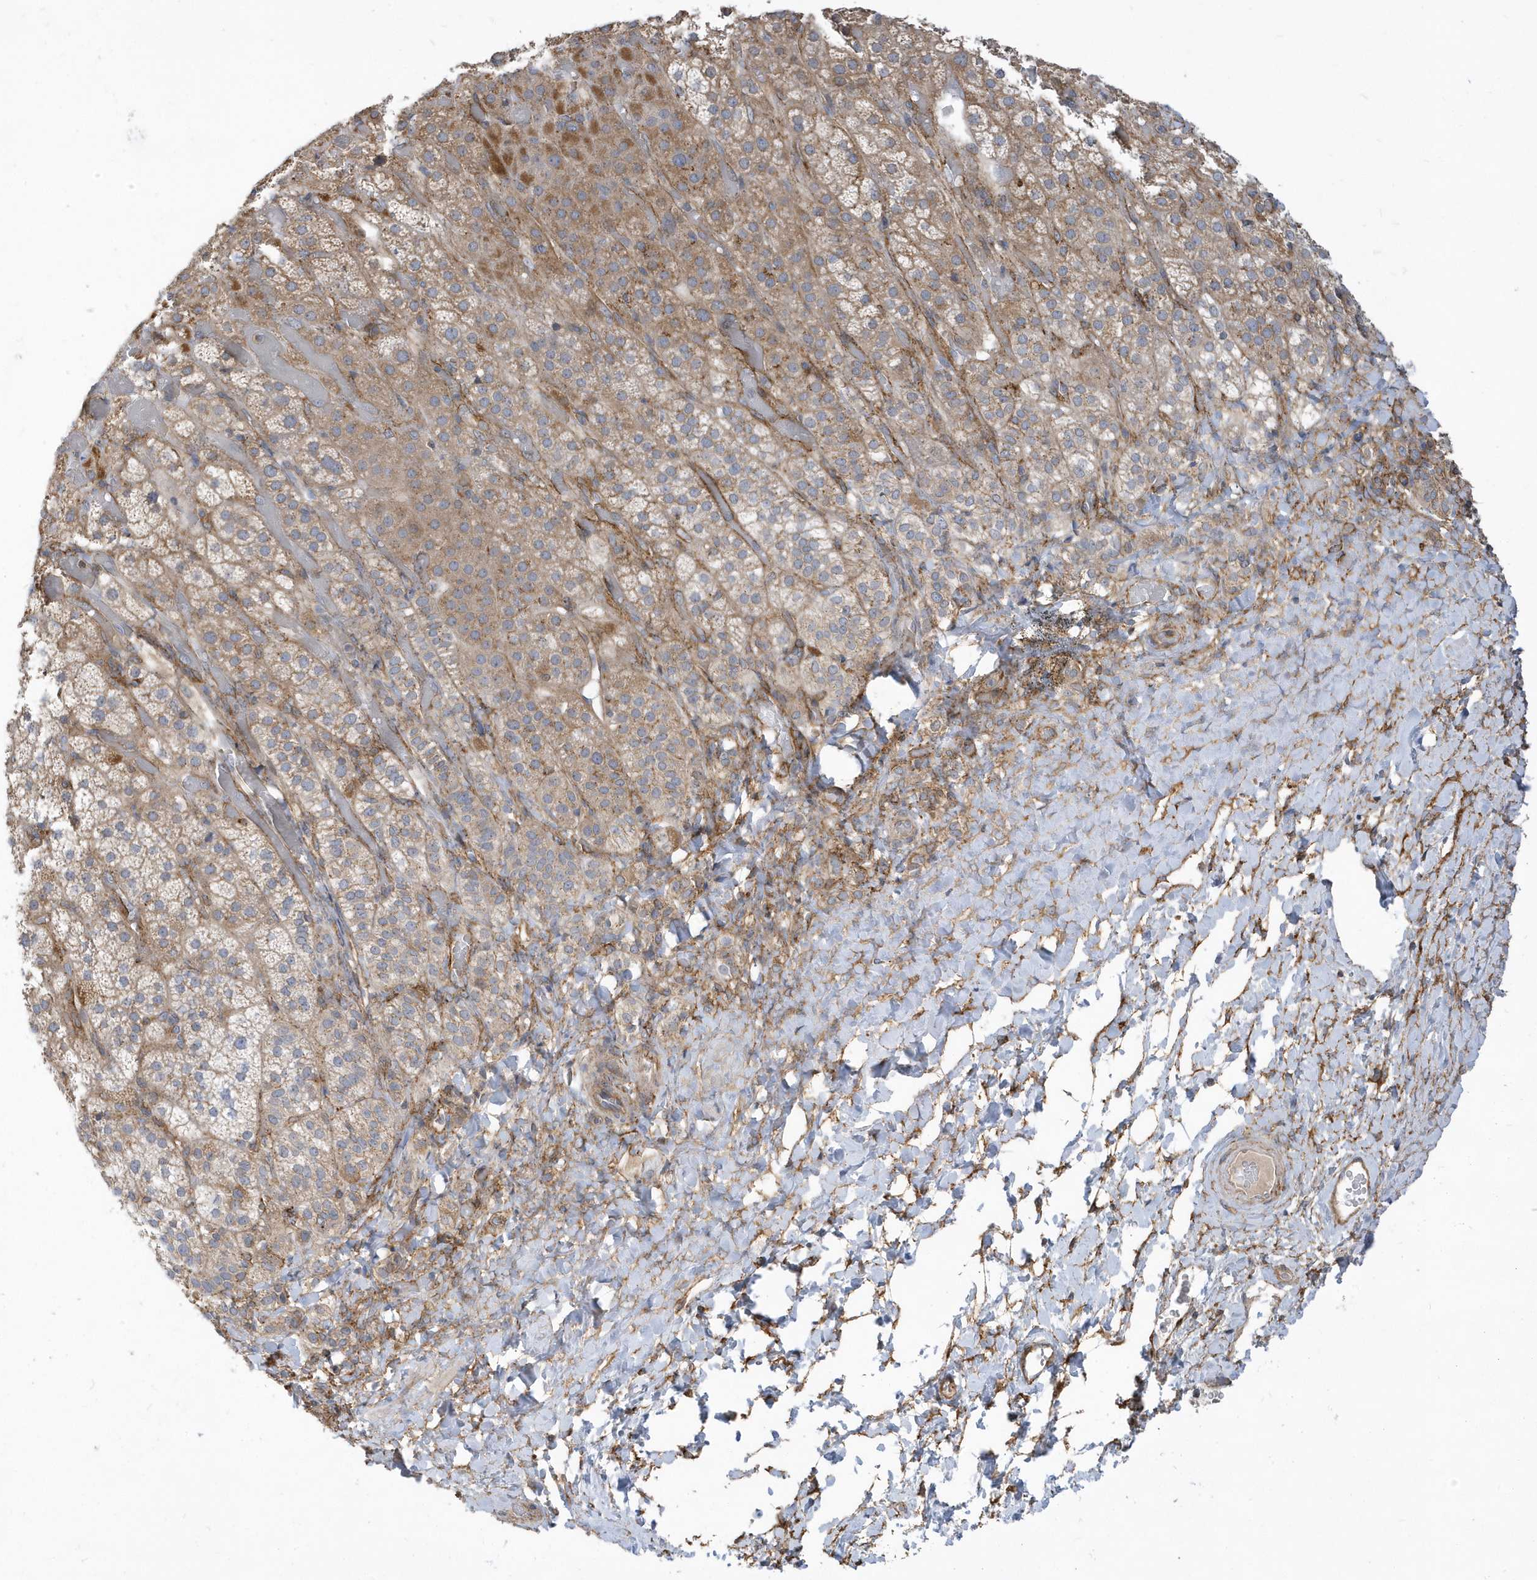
{"staining": {"intensity": "moderate", "quantity": ">75%", "location": "cytoplasmic/membranous"}, "tissue": "adrenal gland", "cell_type": "Glandular cells", "image_type": "normal", "snomed": [{"axis": "morphology", "description": "Normal tissue, NOS"}, {"axis": "topography", "description": "Adrenal gland"}], "caption": "The immunohistochemical stain highlights moderate cytoplasmic/membranous expression in glandular cells of unremarkable adrenal gland.", "gene": "HRH4", "patient": {"sex": "male", "age": 57}}